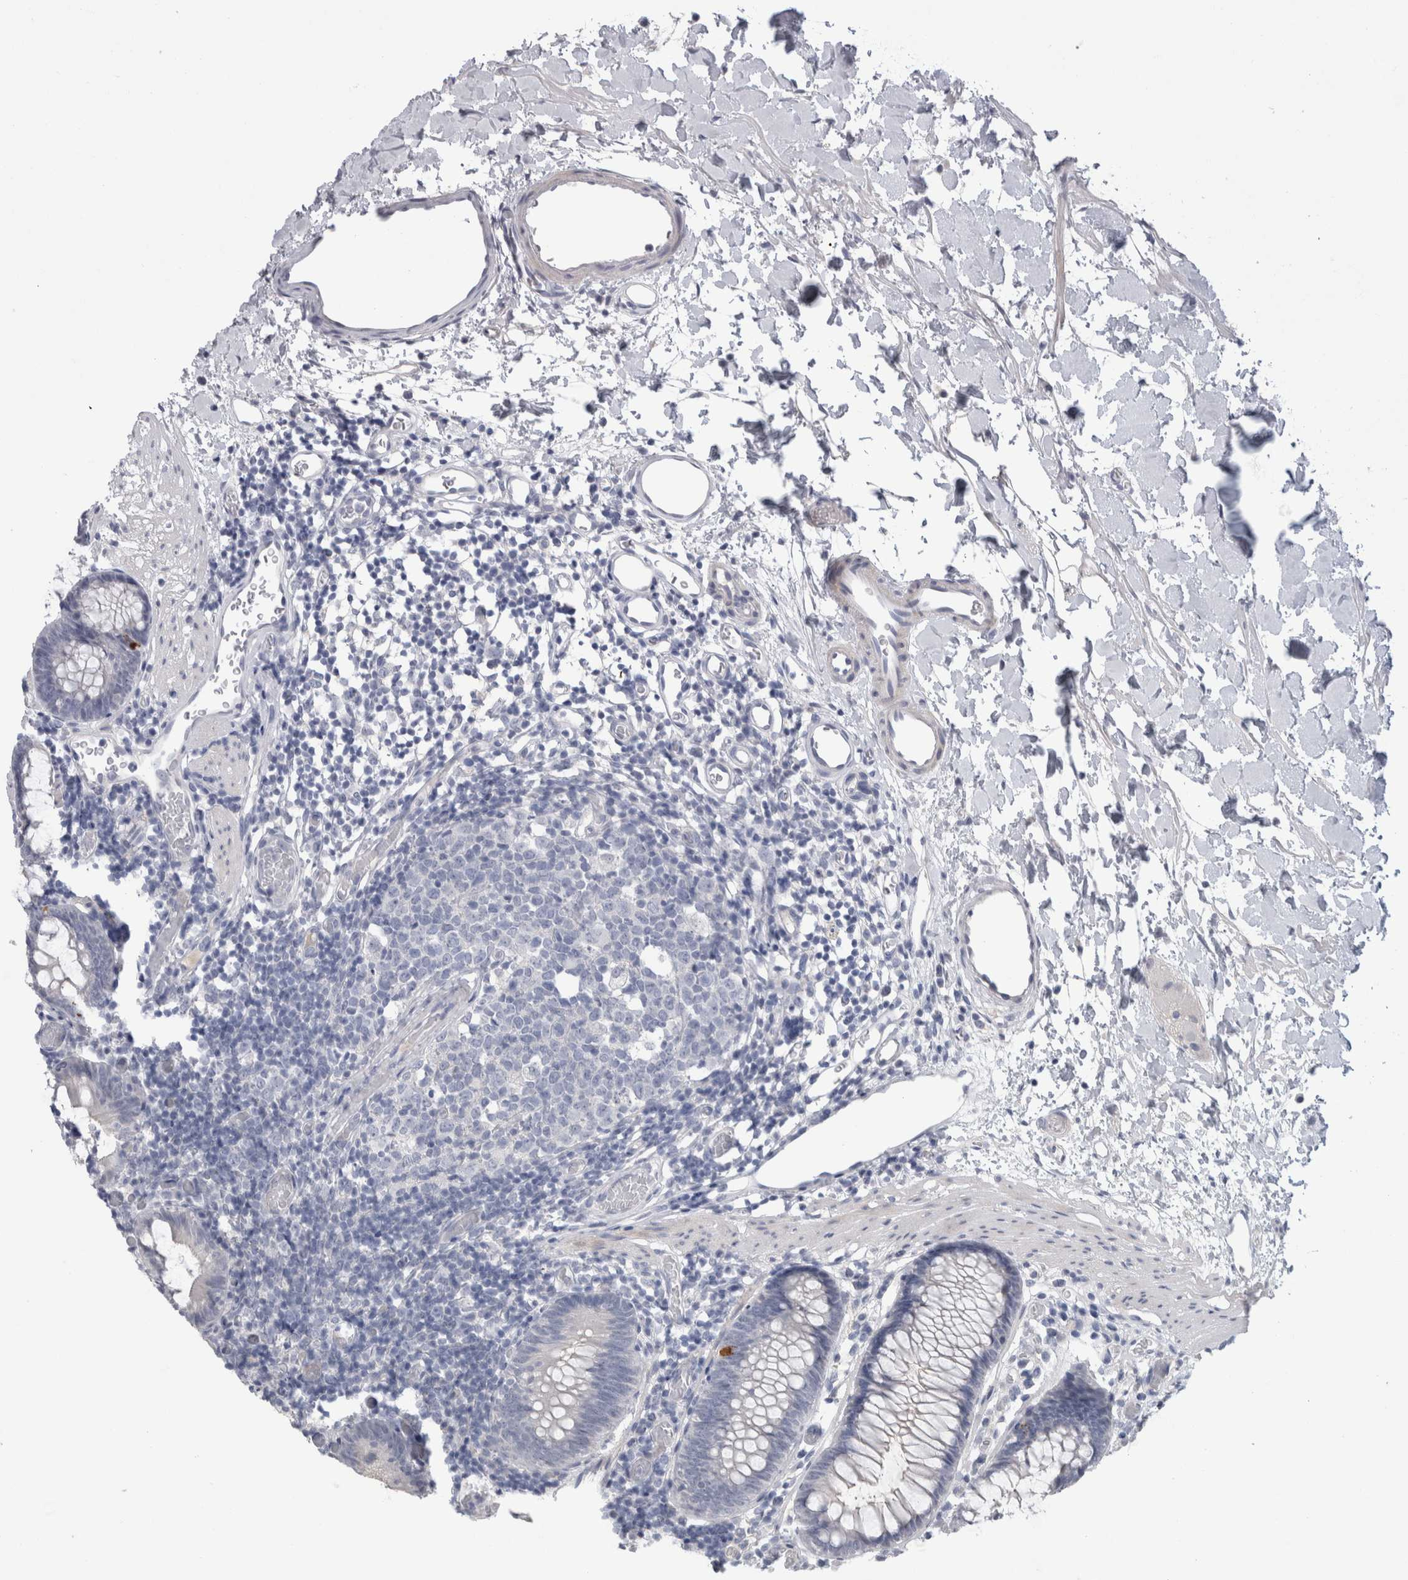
{"staining": {"intensity": "negative", "quantity": "none", "location": "none"}, "tissue": "colon", "cell_type": "Endothelial cells", "image_type": "normal", "snomed": [{"axis": "morphology", "description": "Normal tissue, NOS"}, {"axis": "topography", "description": "Colon"}], "caption": "The histopathology image shows no significant staining in endothelial cells of colon.", "gene": "ADAM2", "patient": {"sex": "male", "age": 14}}